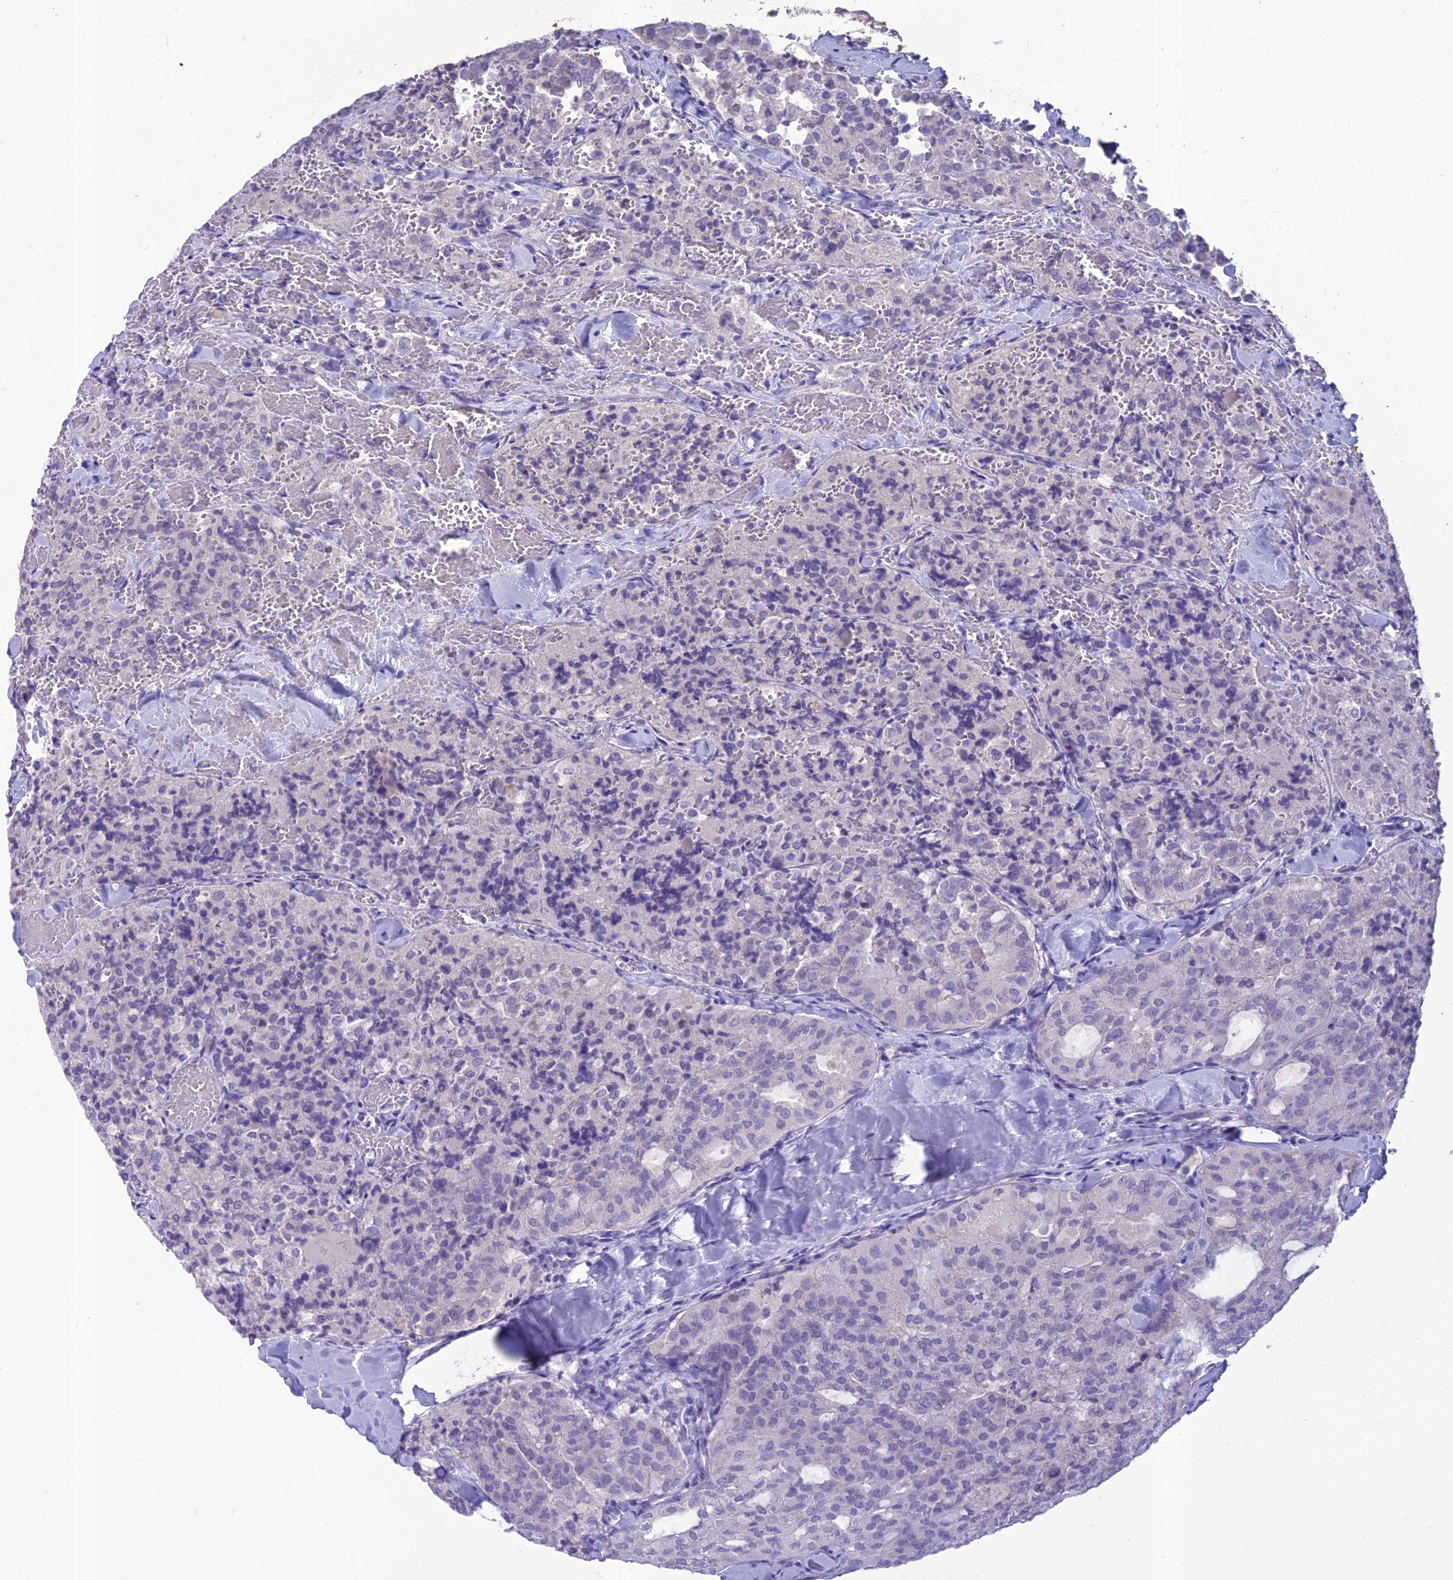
{"staining": {"intensity": "negative", "quantity": "none", "location": "none"}, "tissue": "thyroid cancer", "cell_type": "Tumor cells", "image_type": "cancer", "snomed": [{"axis": "morphology", "description": "Follicular adenoma carcinoma, NOS"}, {"axis": "topography", "description": "Thyroid gland"}], "caption": "IHC of thyroid follicular adenoma carcinoma demonstrates no staining in tumor cells.", "gene": "IFT172", "patient": {"sex": "male", "age": 75}}